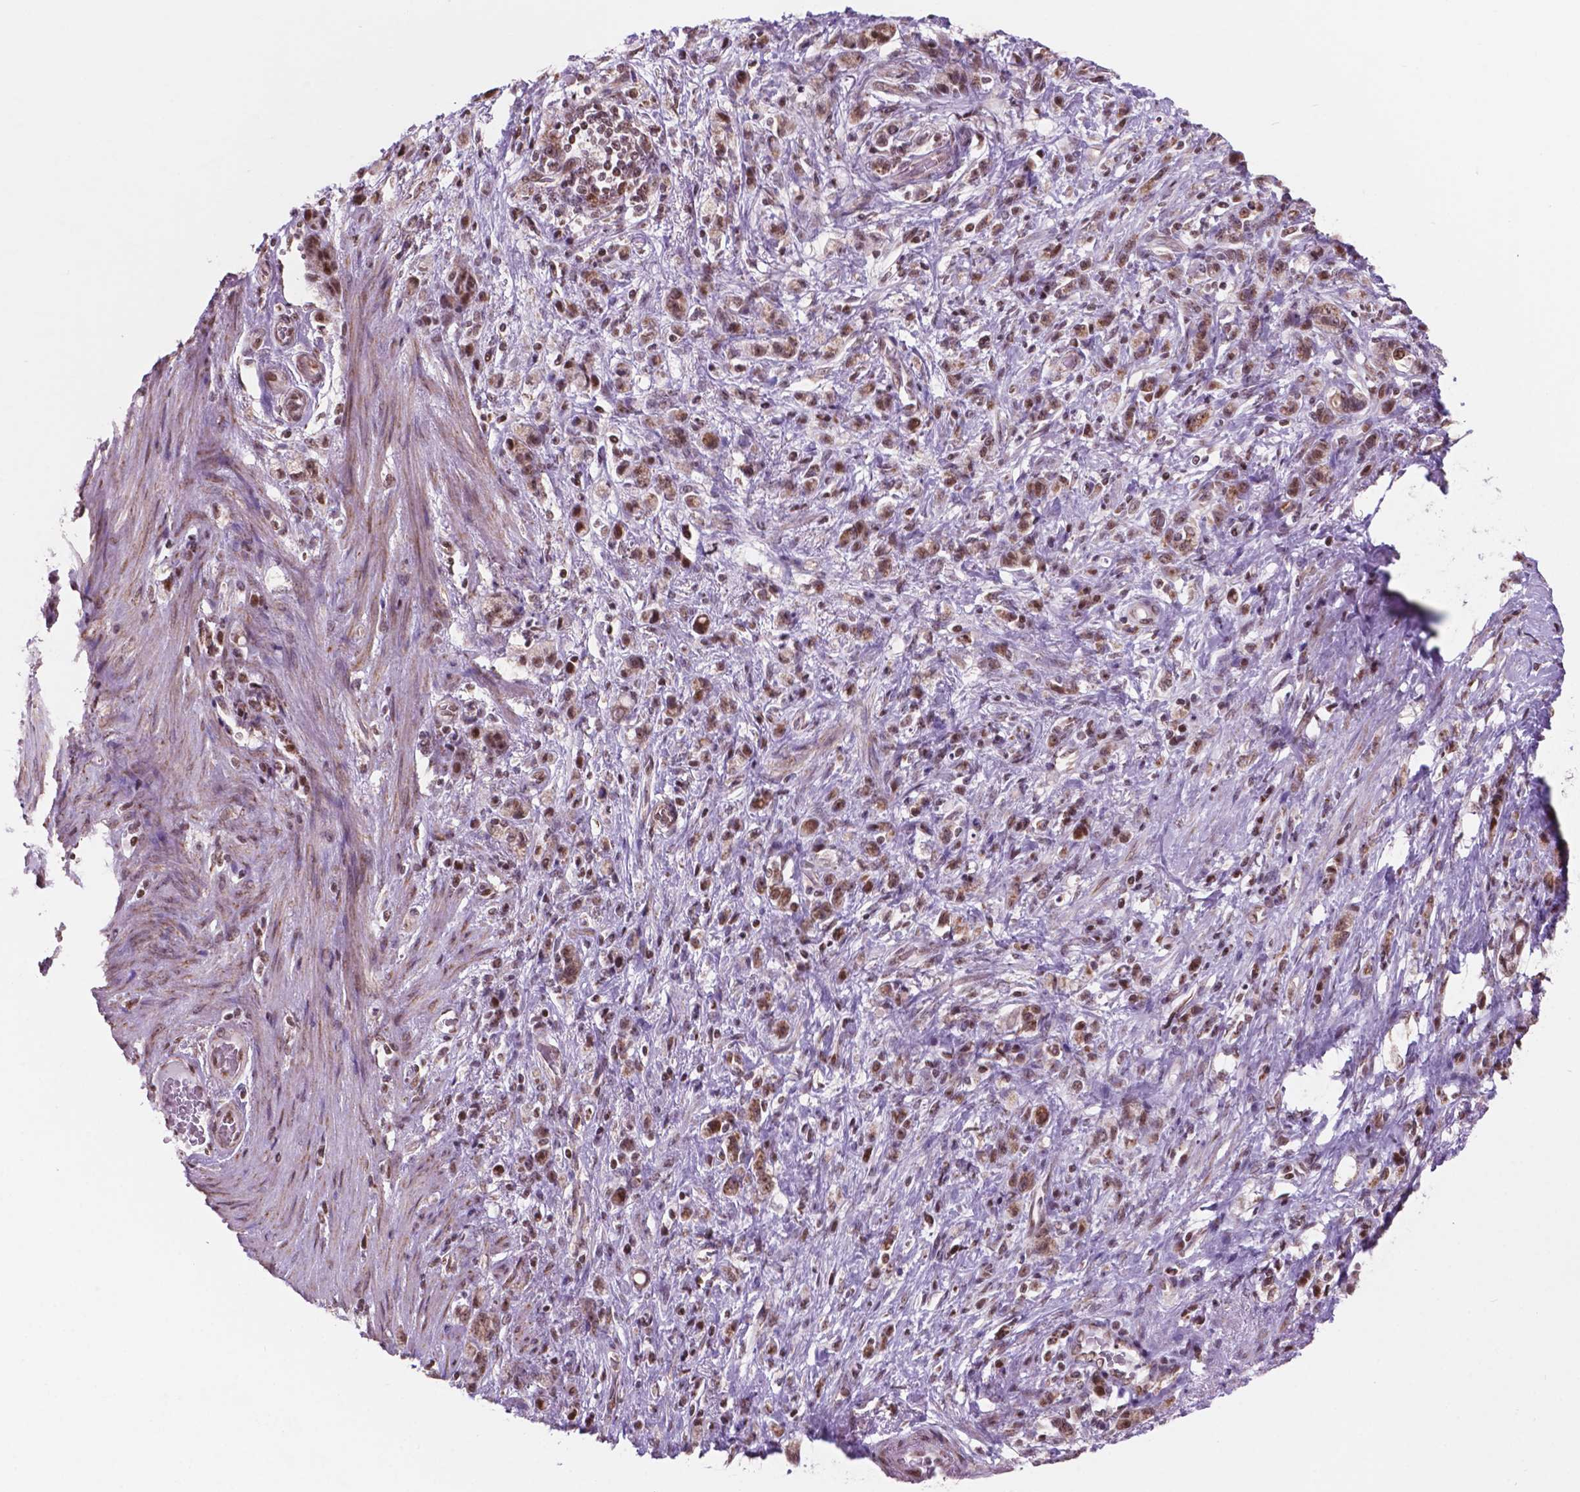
{"staining": {"intensity": "moderate", "quantity": ">75%", "location": "nuclear"}, "tissue": "stomach cancer", "cell_type": "Tumor cells", "image_type": "cancer", "snomed": [{"axis": "morphology", "description": "Adenocarcinoma, NOS"}, {"axis": "topography", "description": "Stomach"}], "caption": "Stomach adenocarcinoma was stained to show a protein in brown. There is medium levels of moderate nuclear staining in approximately >75% of tumor cells.", "gene": "NDUFA10", "patient": {"sex": "male", "age": 77}}